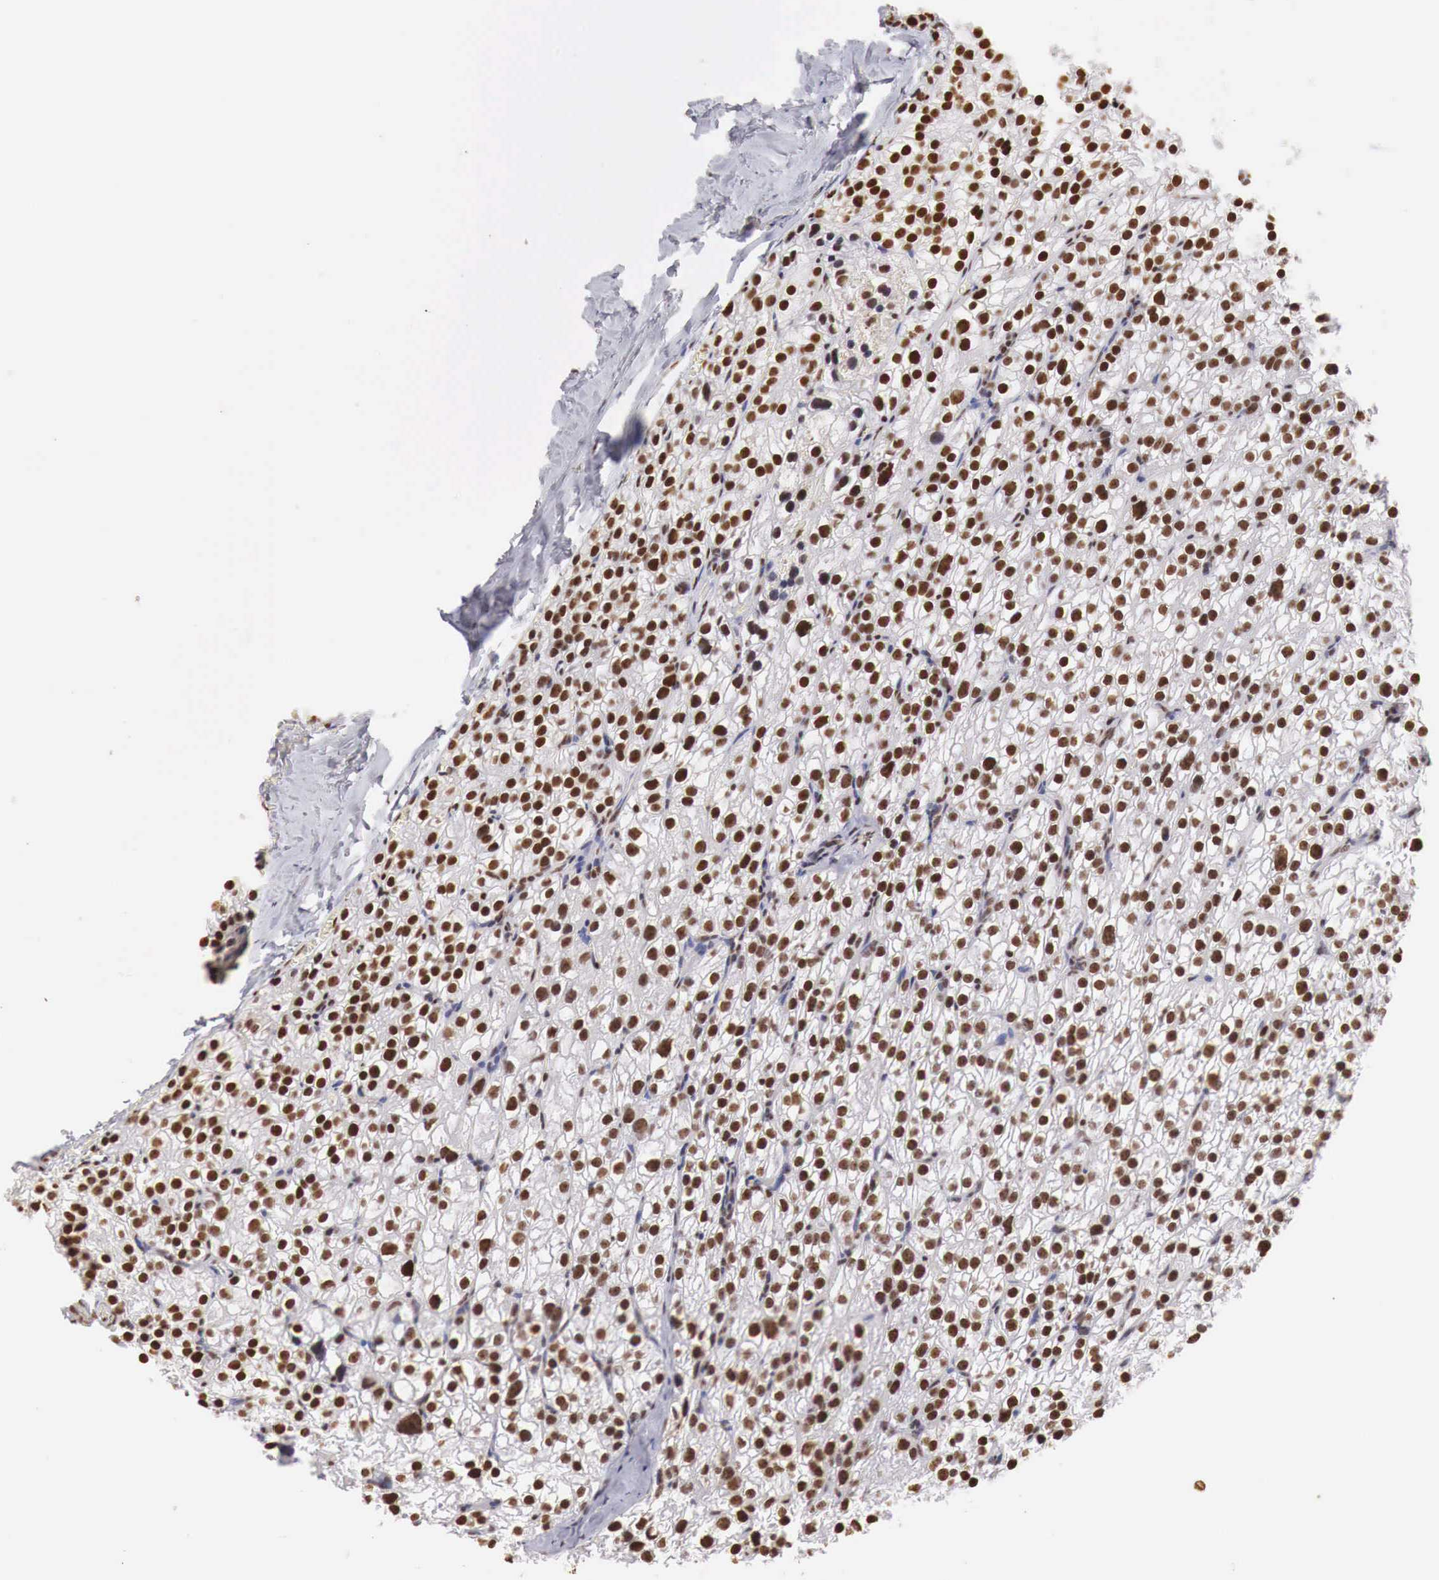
{"staining": {"intensity": "strong", "quantity": ">75%", "location": "nuclear"}, "tissue": "parathyroid gland", "cell_type": "Glandular cells", "image_type": "normal", "snomed": [{"axis": "morphology", "description": "Normal tissue, NOS"}, {"axis": "topography", "description": "Parathyroid gland"}], "caption": "Glandular cells exhibit high levels of strong nuclear expression in approximately >75% of cells in unremarkable human parathyroid gland.", "gene": "DKC1", "patient": {"sex": "female", "age": 54}}